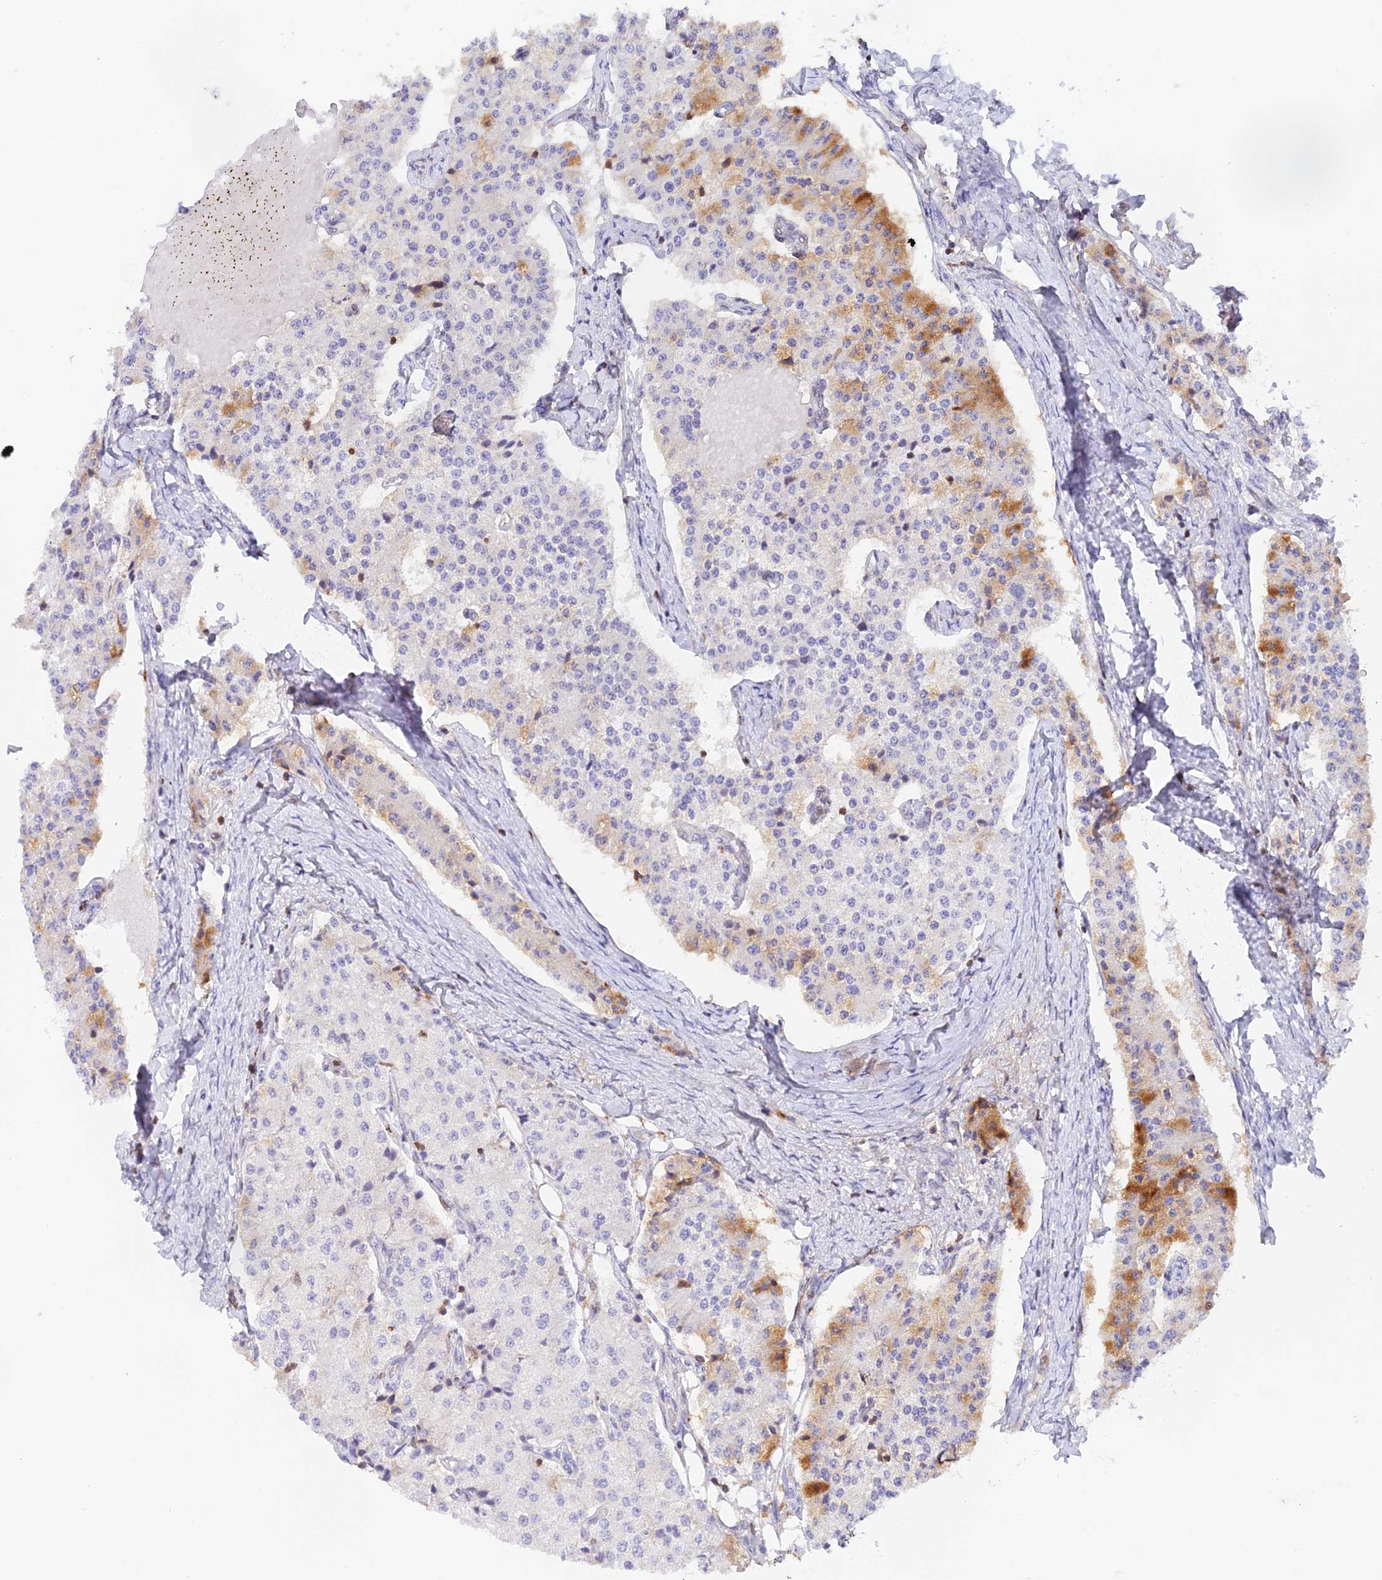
{"staining": {"intensity": "moderate", "quantity": "<25%", "location": "cytoplasmic/membranous"}, "tissue": "carcinoid", "cell_type": "Tumor cells", "image_type": "cancer", "snomed": [{"axis": "morphology", "description": "Carcinoid, malignant, NOS"}, {"axis": "topography", "description": "Colon"}], "caption": "Protein staining of carcinoid tissue reveals moderate cytoplasmic/membranous expression in approximately <25% of tumor cells.", "gene": "DENND1C", "patient": {"sex": "female", "age": 52}}